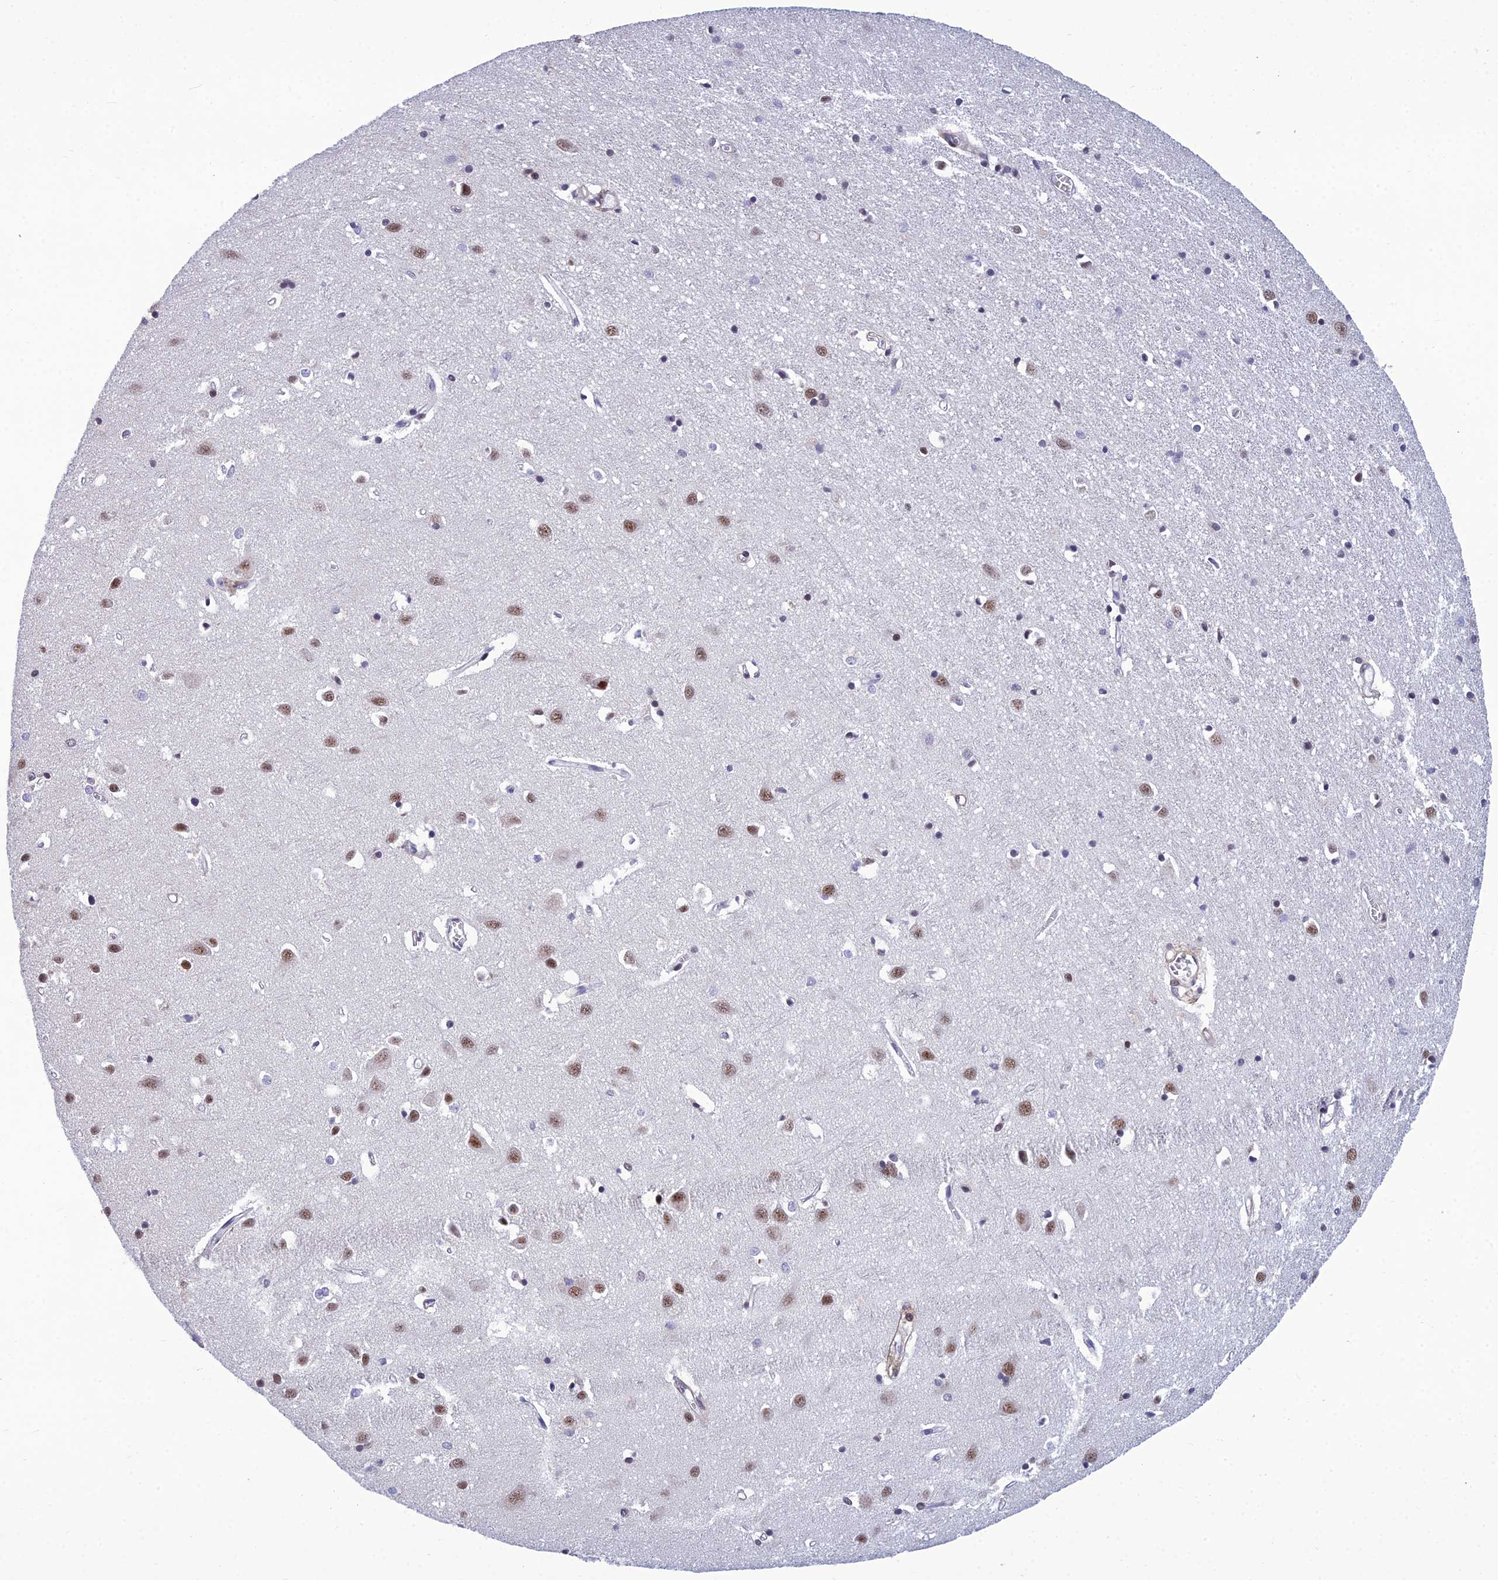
{"staining": {"intensity": "negative", "quantity": "none", "location": "none"}, "tissue": "cerebral cortex", "cell_type": "Endothelial cells", "image_type": "normal", "snomed": [{"axis": "morphology", "description": "Normal tissue, NOS"}, {"axis": "topography", "description": "Cerebral cortex"}], "caption": "The micrograph displays no significant expression in endothelial cells of cerebral cortex.", "gene": "RSRC1", "patient": {"sex": "female", "age": 64}}